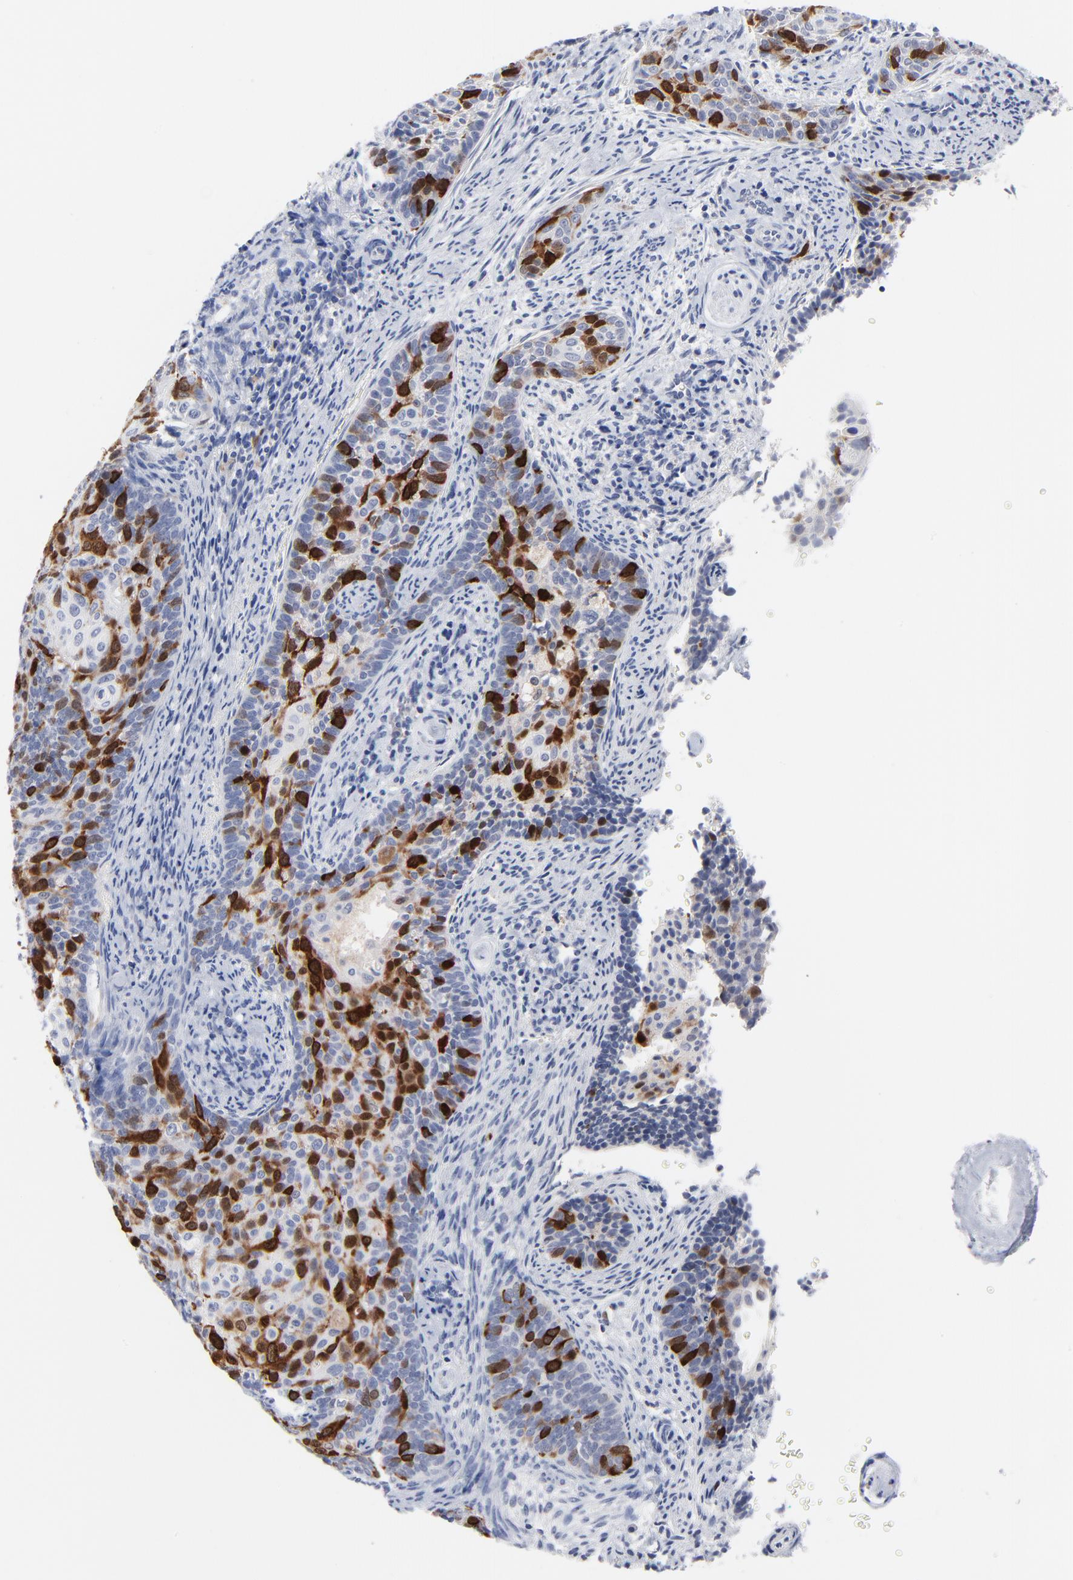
{"staining": {"intensity": "moderate", "quantity": "25%-75%", "location": "cytoplasmic/membranous,nuclear"}, "tissue": "cervical cancer", "cell_type": "Tumor cells", "image_type": "cancer", "snomed": [{"axis": "morphology", "description": "Squamous cell carcinoma, NOS"}, {"axis": "topography", "description": "Cervix"}], "caption": "A micrograph of human squamous cell carcinoma (cervical) stained for a protein reveals moderate cytoplasmic/membranous and nuclear brown staining in tumor cells.", "gene": "CDK1", "patient": {"sex": "female", "age": 33}}